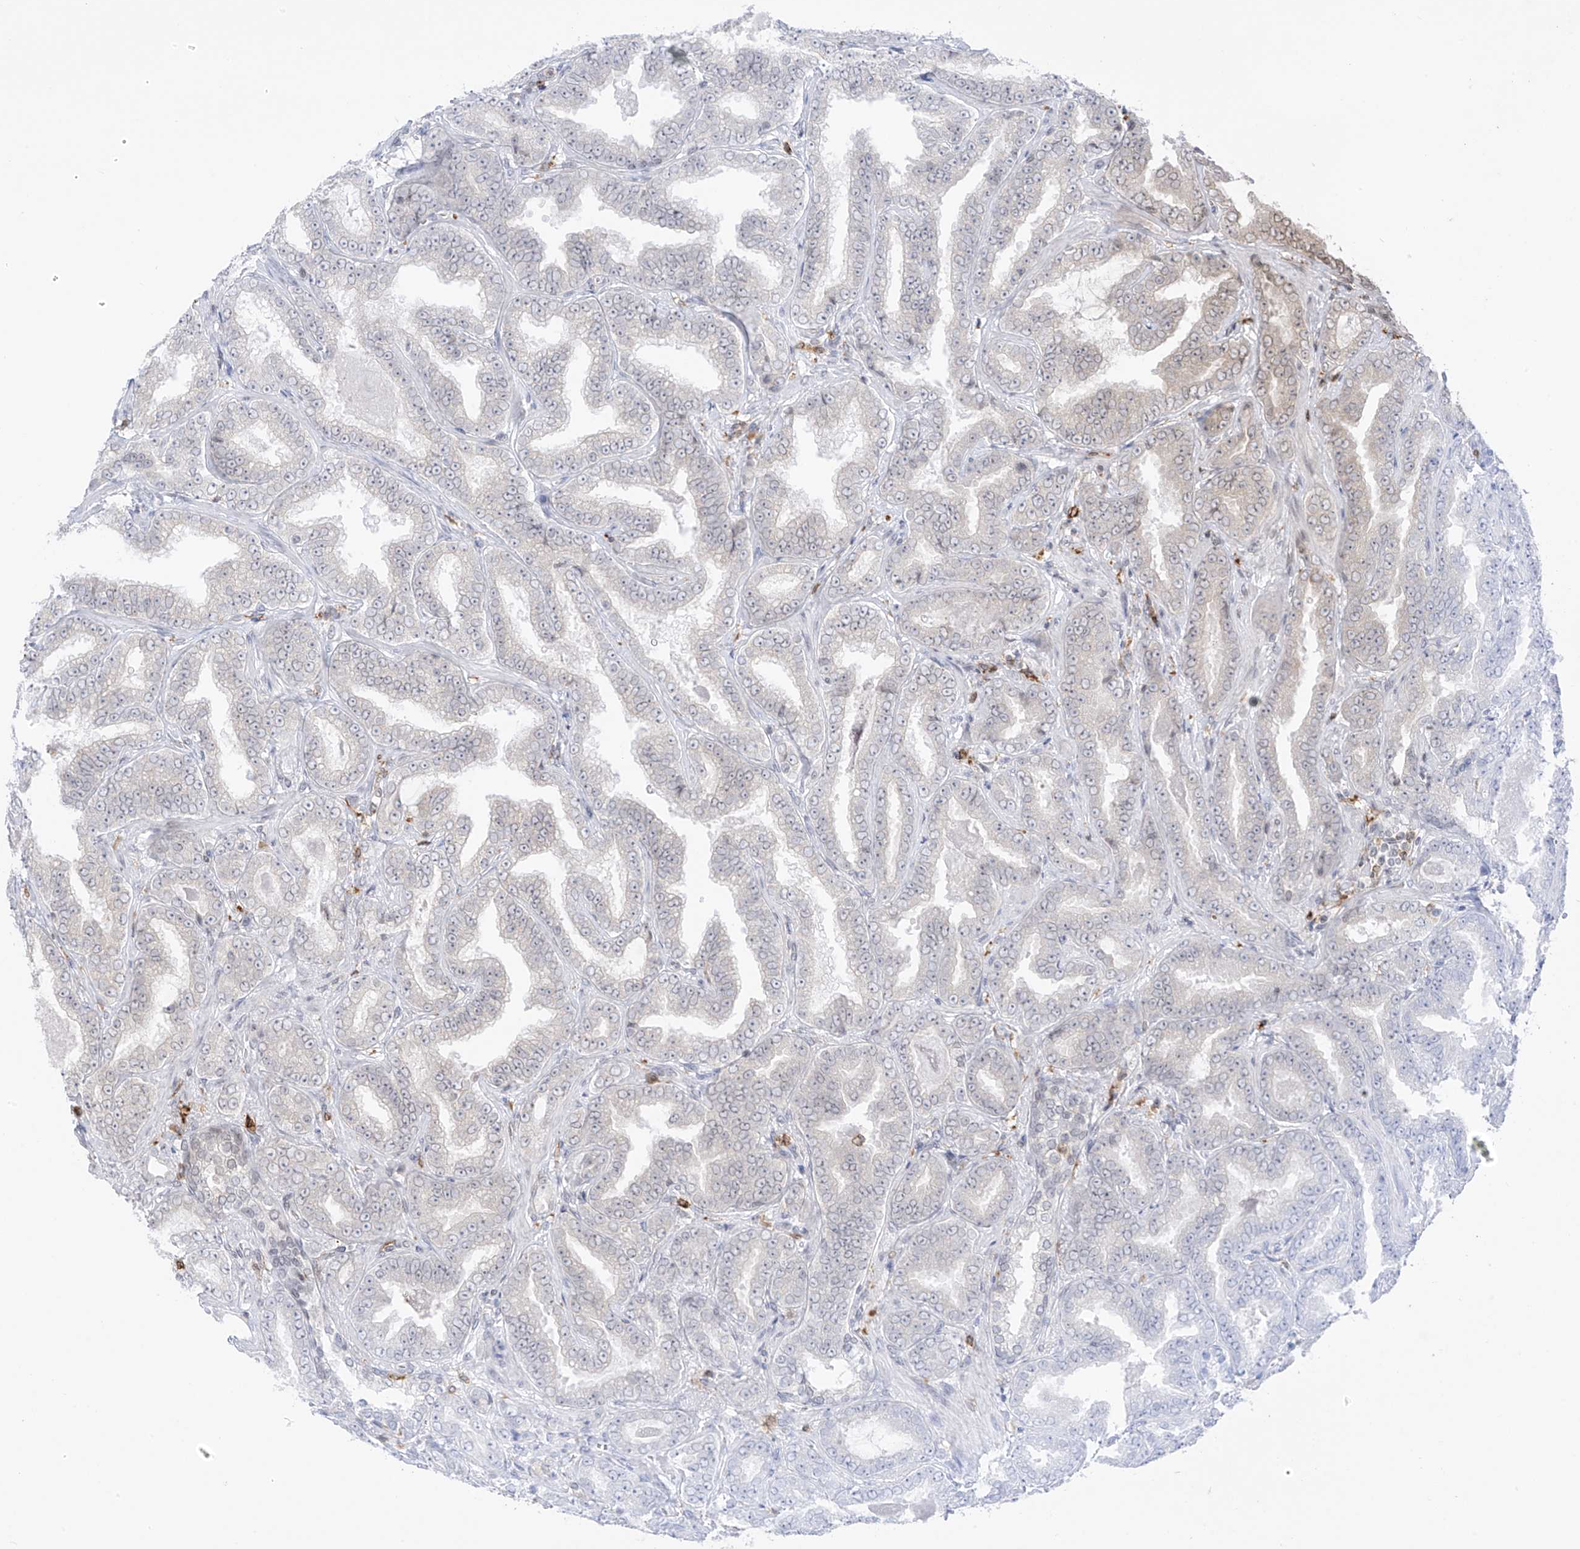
{"staining": {"intensity": "negative", "quantity": "none", "location": "none"}, "tissue": "prostate cancer", "cell_type": "Tumor cells", "image_type": "cancer", "snomed": [{"axis": "morphology", "description": "Adenocarcinoma, Low grade"}, {"axis": "topography", "description": "Prostate"}], "caption": "The photomicrograph shows no significant expression in tumor cells of prostate adenocarcinoma (low-grade).", "gene": "TBXAS1", "patient": {"sex": "male", "age": 60}}